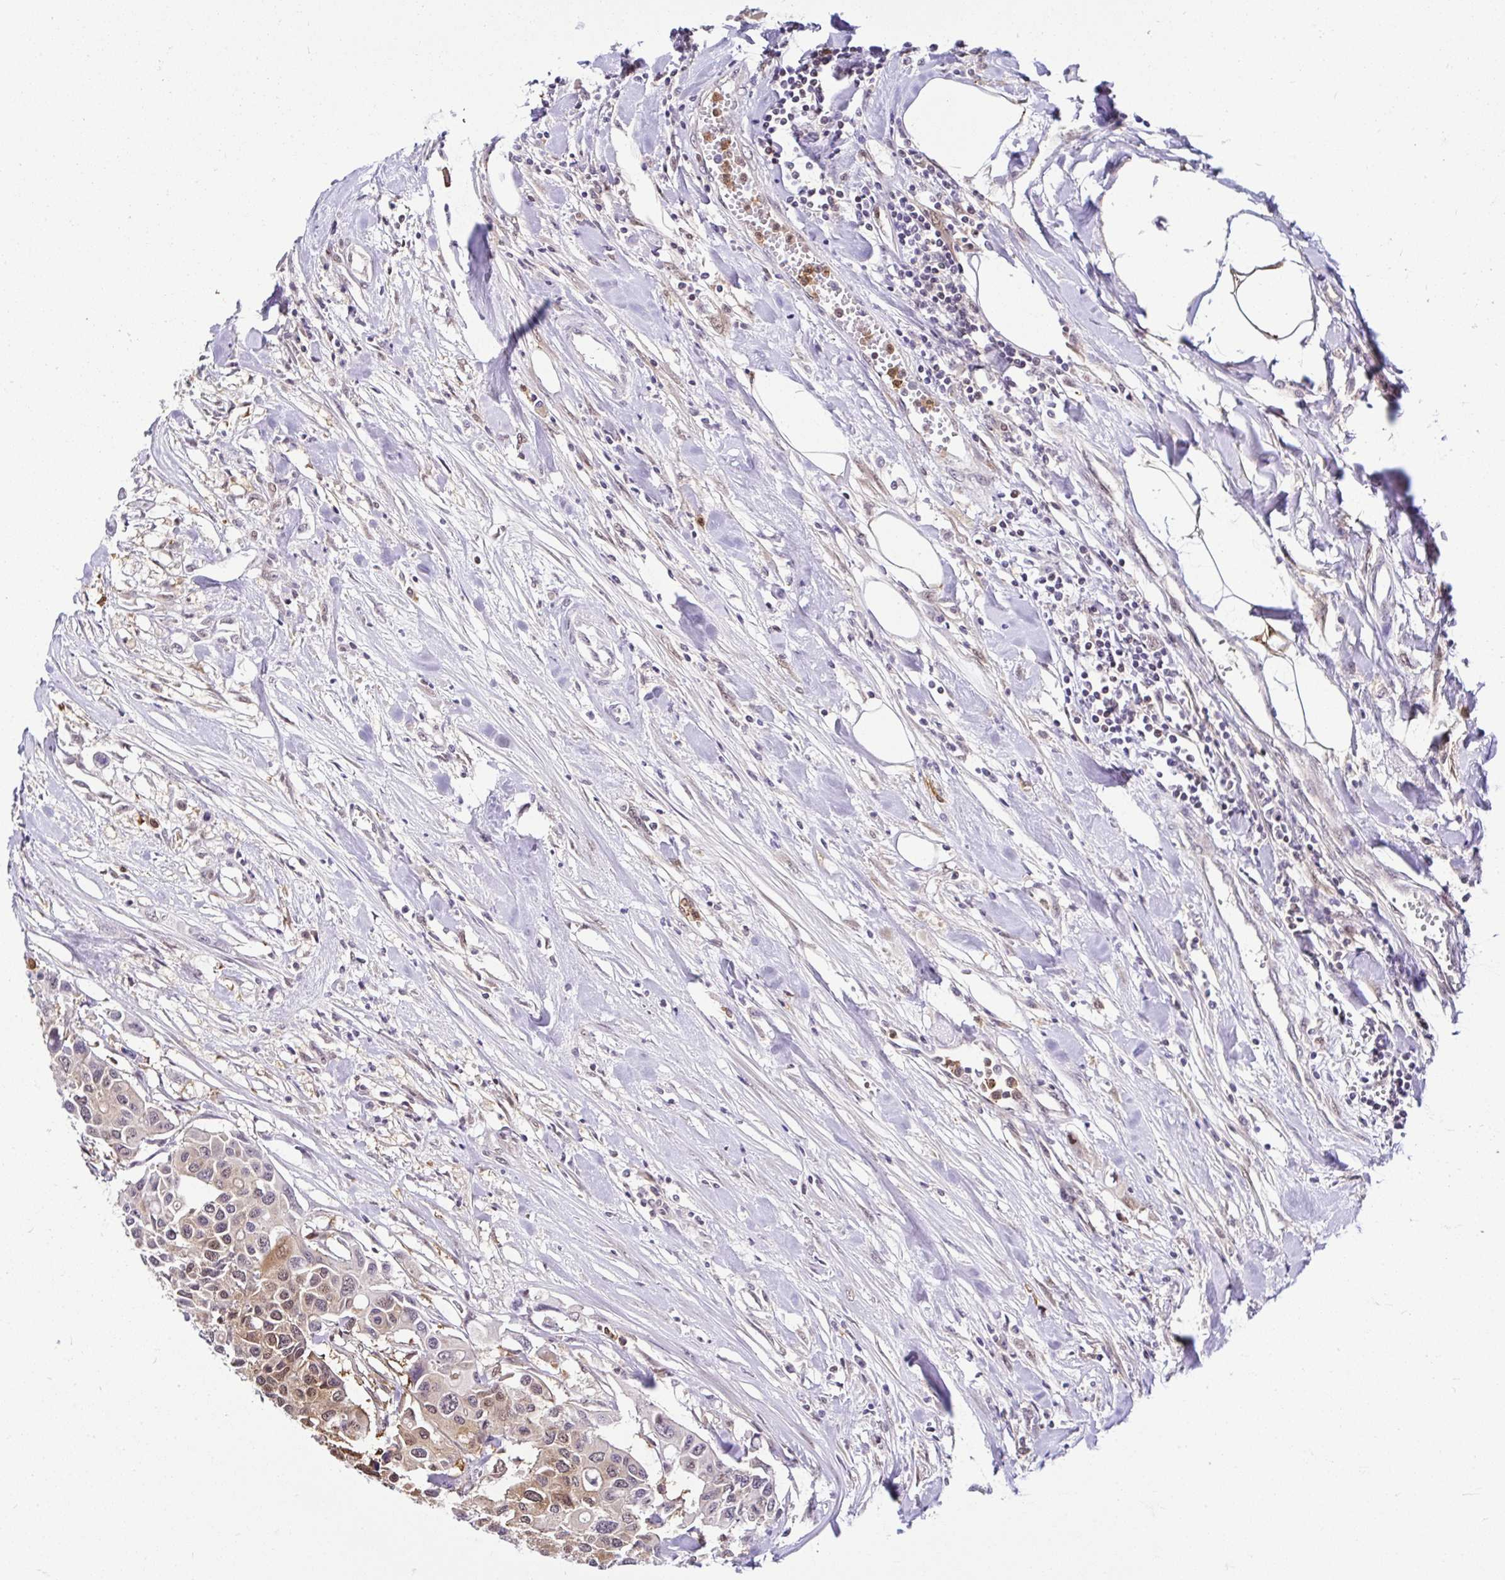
{"staining": {"intensity": "weak", "quantity": ">75%", "location": "cytoplasmic/membranous,nuclear"}, "tissue": "colorectal cancer", "cell_type": "Tumor cells", "image_type": "cancer", "snomed": [{"axis": "morphology", "description": "Adenocarcinoma, NOS"}, {"axis": "topography", "description": "Colon"}], "caption": "Colorectal cancer (adenocarcinoma) was stained to show a protein in brown. There is low levels of weak cytoplasmic/membranous and nuclear expression in about >75% of tumor cells.", "gene": "PIN4", "patient": {"sex": "male", "age": 77}}